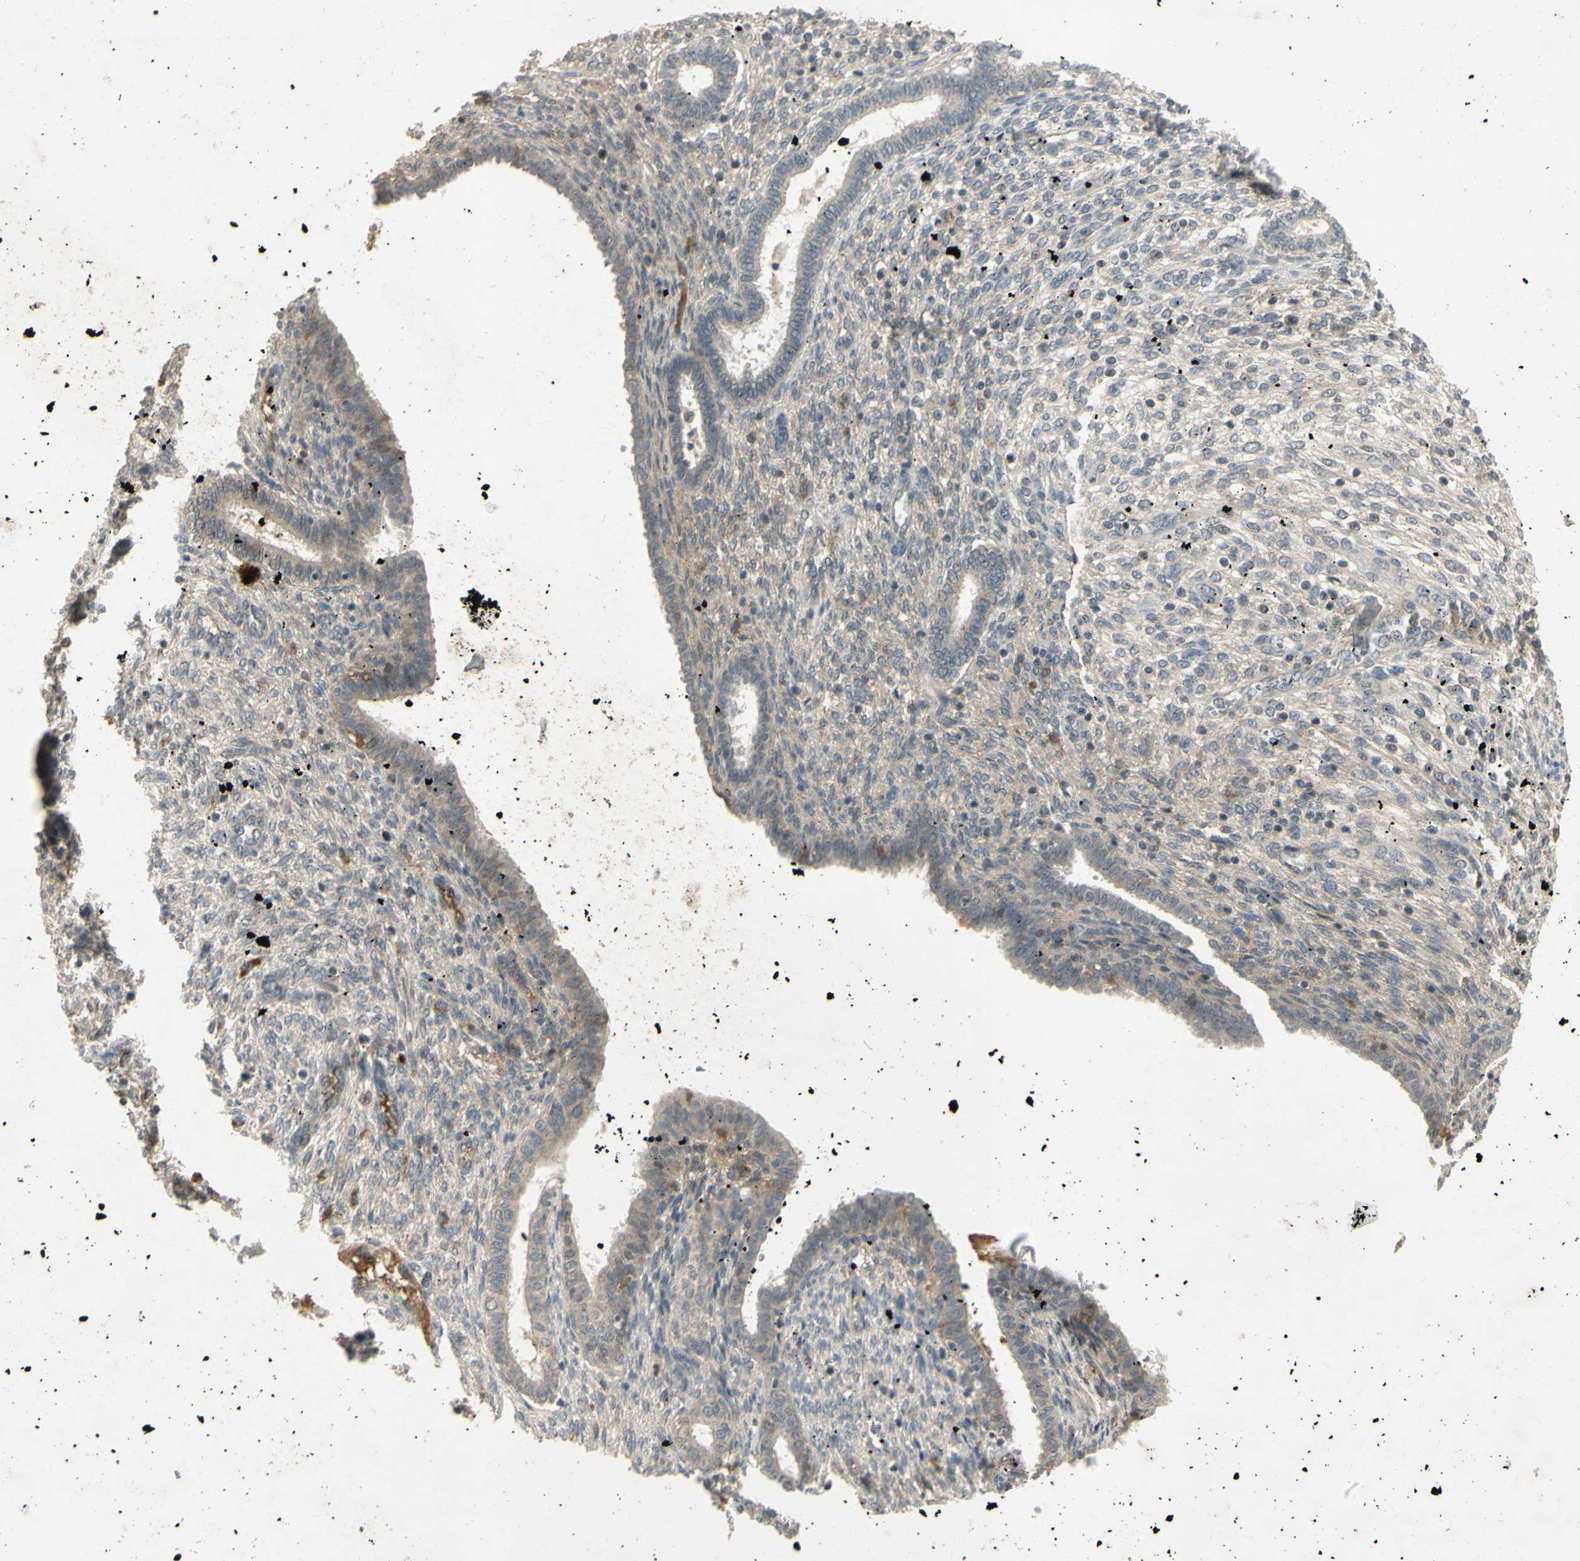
{"staining": {"intensity": "negative", "quantity": "none", "location": "none"}, "tissue": "endometrium", "cell_type": "Cells in endometrial stroma", "image_type": "normal", "snomed": [{"axis": "morphology", "description": "Normal tissue, NOS"}, {"axis": "topography", "description": "Endometrium"}], "caption": "An image of endometrium stained for a protein demonstrates no brown staining in cells in endometrial stroma. (DAB immunohistochemistry, high magnification).", "gene": "RAD18", "patient": {"sex": "female", "age": 72}}